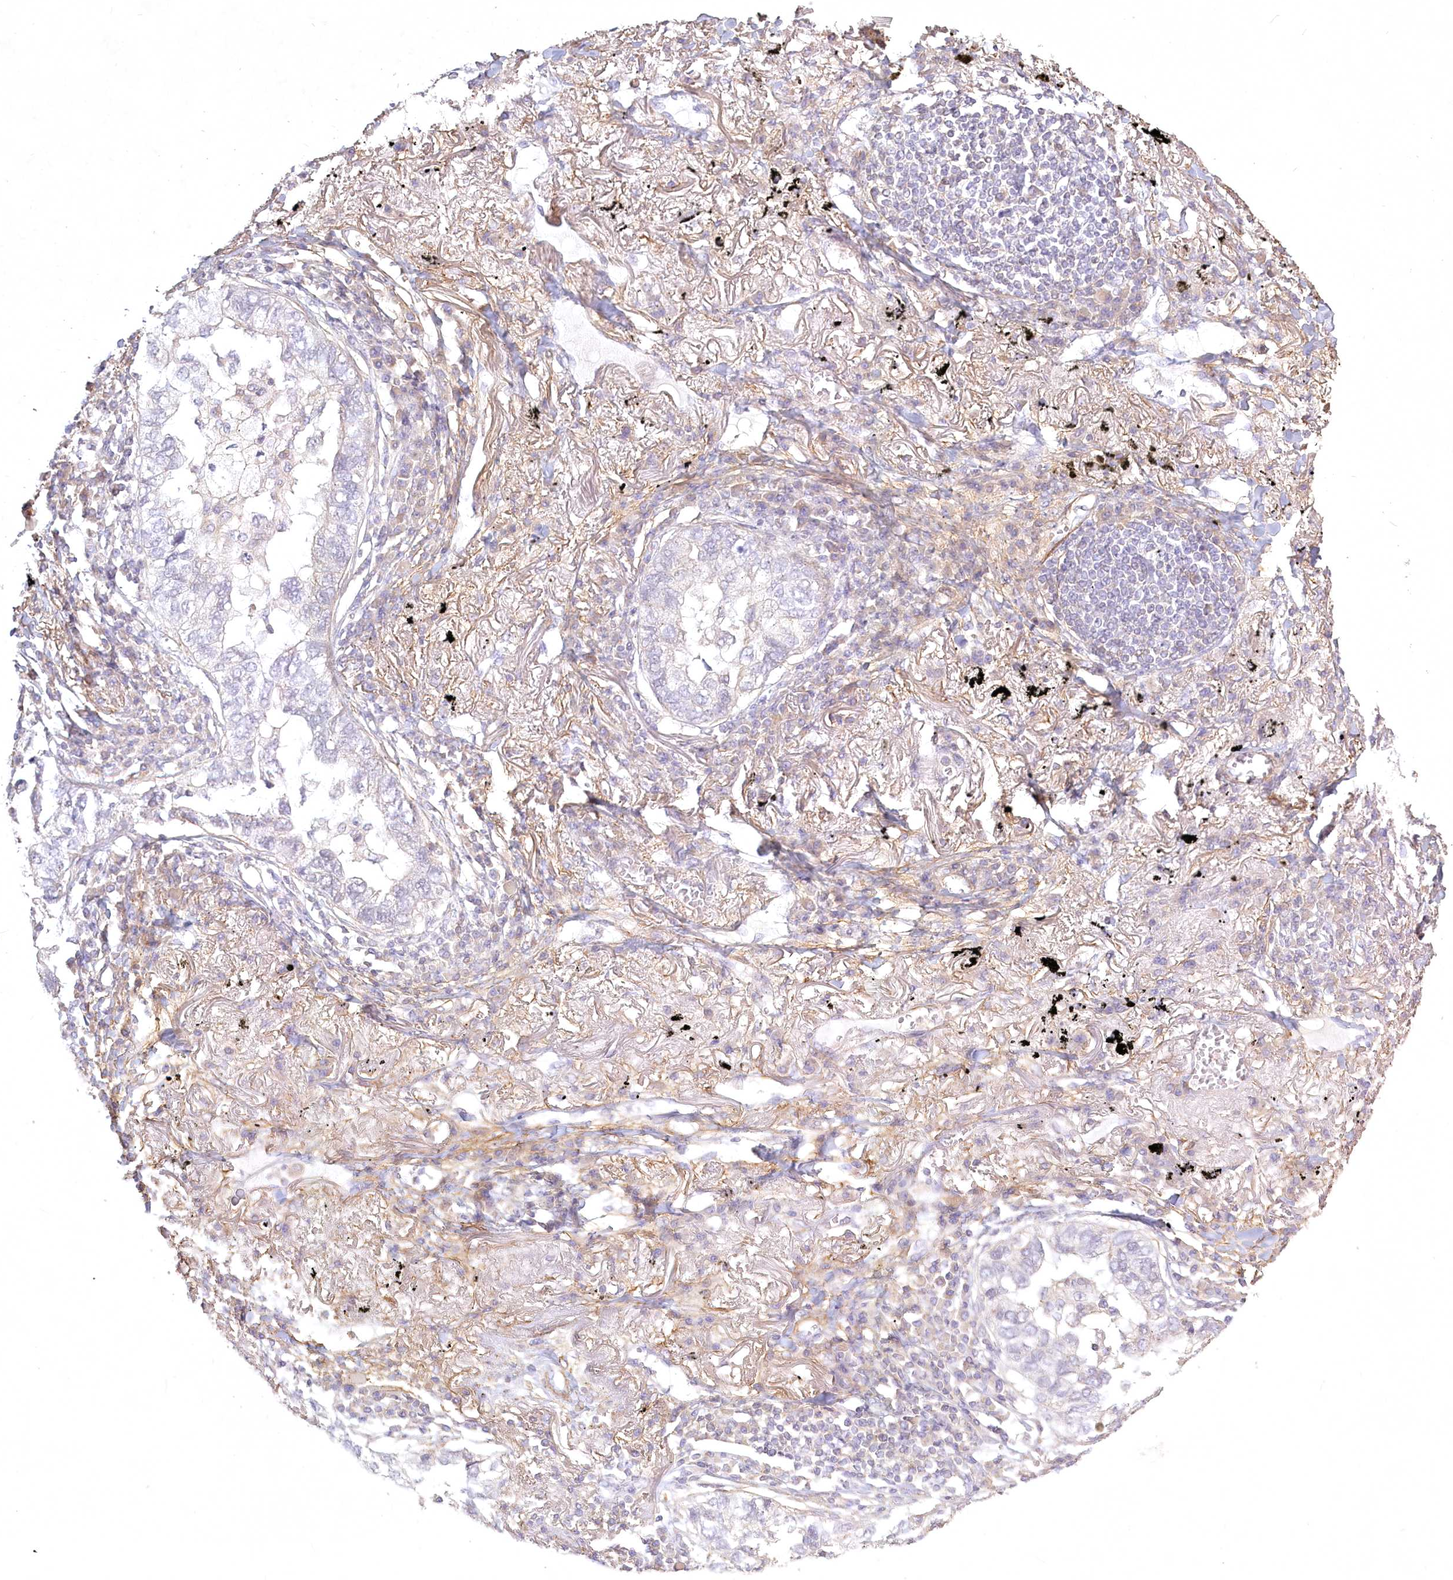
{"staining": {"intensity": "negative", "quantity": "none", "location": "none"}, "tissue": "lung cancer", "cell_type": "Tumor cells", "image_type": "cancer", "snomed": [{"axis": "morphology", "description": "Adenocarcinoma, NOS"}, {"axis": "topography", "description": "Lung"}], "caption": "Immunohistochemical staining of human lung adenocarcinoma displays no significant positivity in tumor cells. The staining is performed using DAB brown chromogen with nuclei counter-stained in using hematoxylin.", "gene": "INPP4B", "patient": {"sex": "male", "age": 65}}